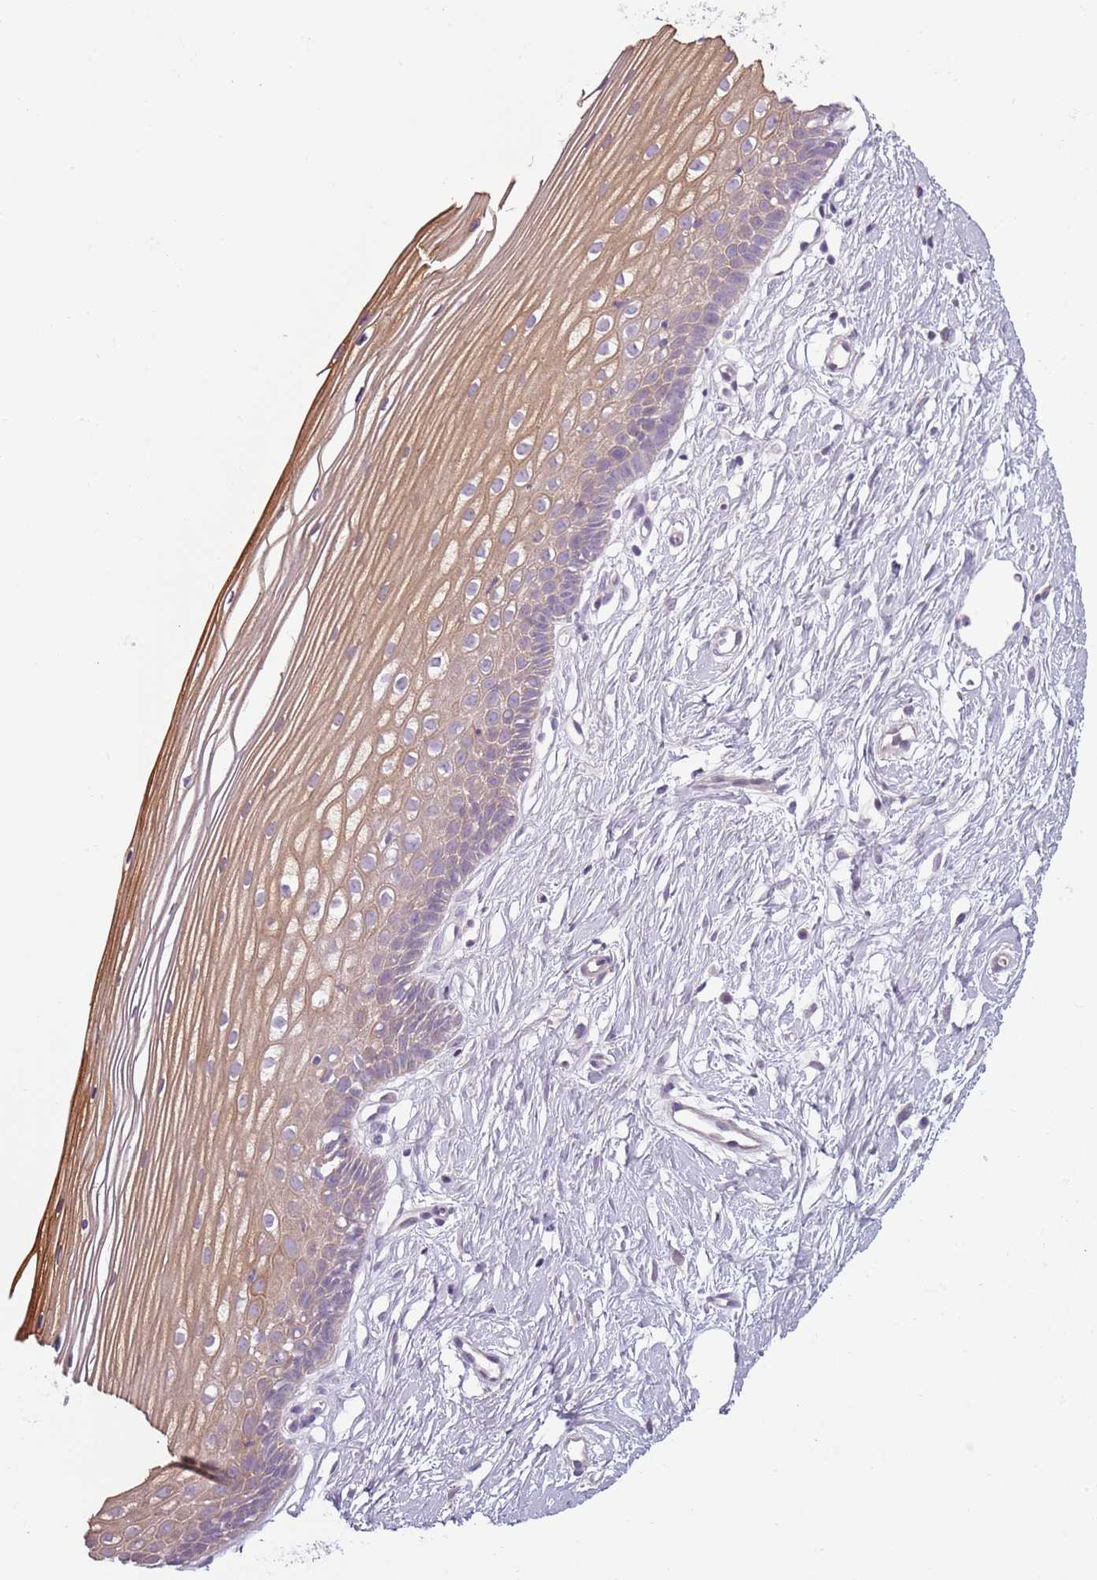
{"staining": {"intensity": "weak", "quantity": "25%-75%", "location": "cytoplasmic/membranous"}, "tissue": "cervix", "cell_type": "Glandular cells", "image_type": "normal", "snomed": [{"axis": "morphology", "description": "Normal tissue, NOS"}, {"axis": "topography", "description": "Cervix"}], "caption": "A brown stain labels weak cytoplasmic/membranous positivity of a protein in glandular cells of normal cervix. (DAB IHC with brightfield microscopy, high magnification).", "gene": "TLCD2", "patient": {"sex": "female", "age": 40}}